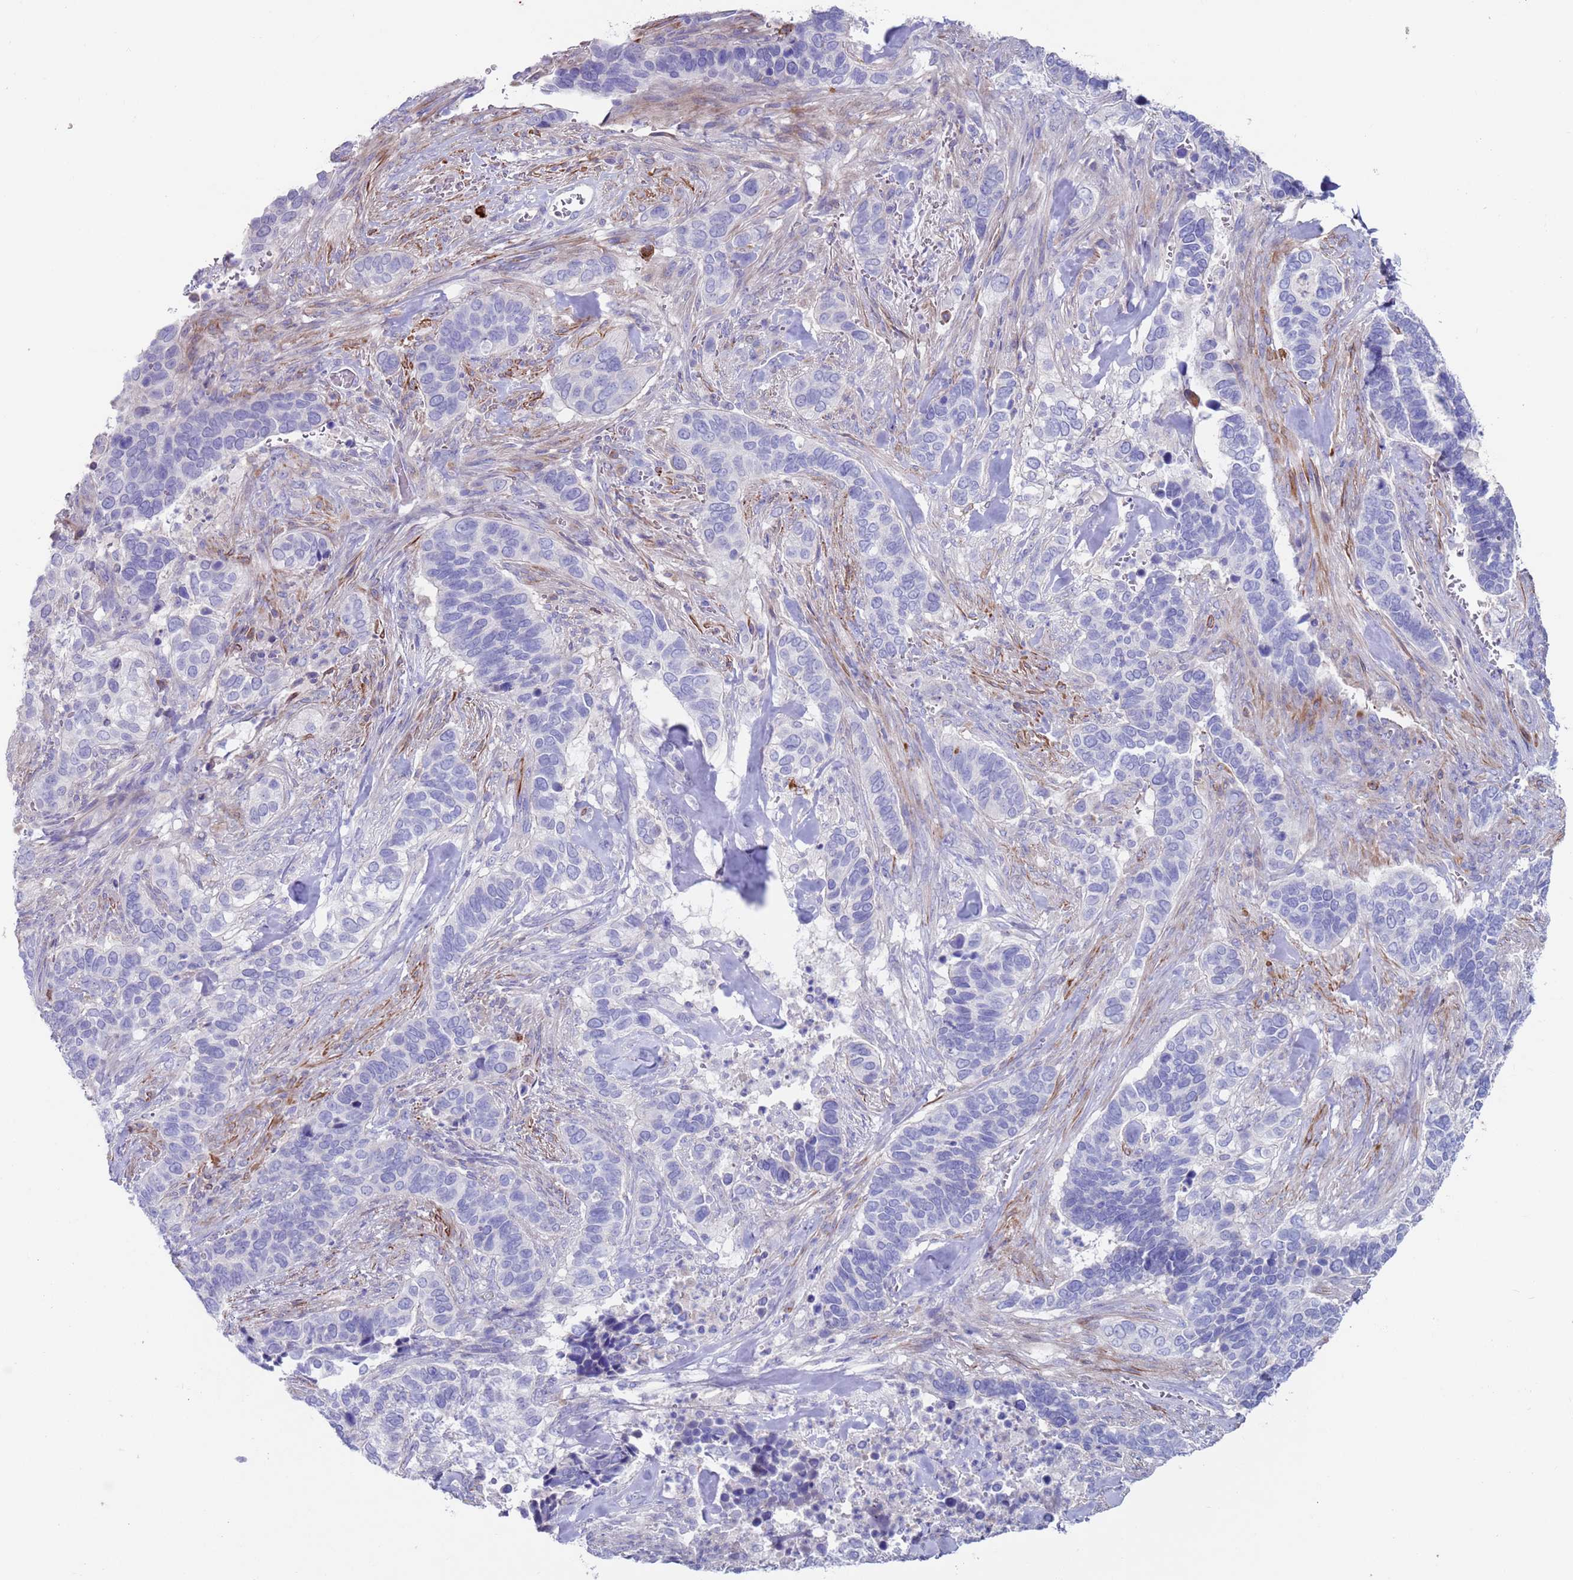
{"staining": {"intensity": "negative", "quantity": "none", "location": "none"}, "tissue": "cervical cancer", "cell_type": "Tumor cells", "image_type": "cancer", "snomed": [{"axis": "morphology", "description": "Squamous cell carcinoma, NOS"}, {"axis": "topography", "description": "Cervix"}], "caption": "Immunohistochemistry micrograph of cervical cancer (squamous cell carcinoma) stained for a protein (brown), which reveals no staining in tumor cells.", "gene": "GREB1L", "patient": {"sex": "female", "age": 38}}